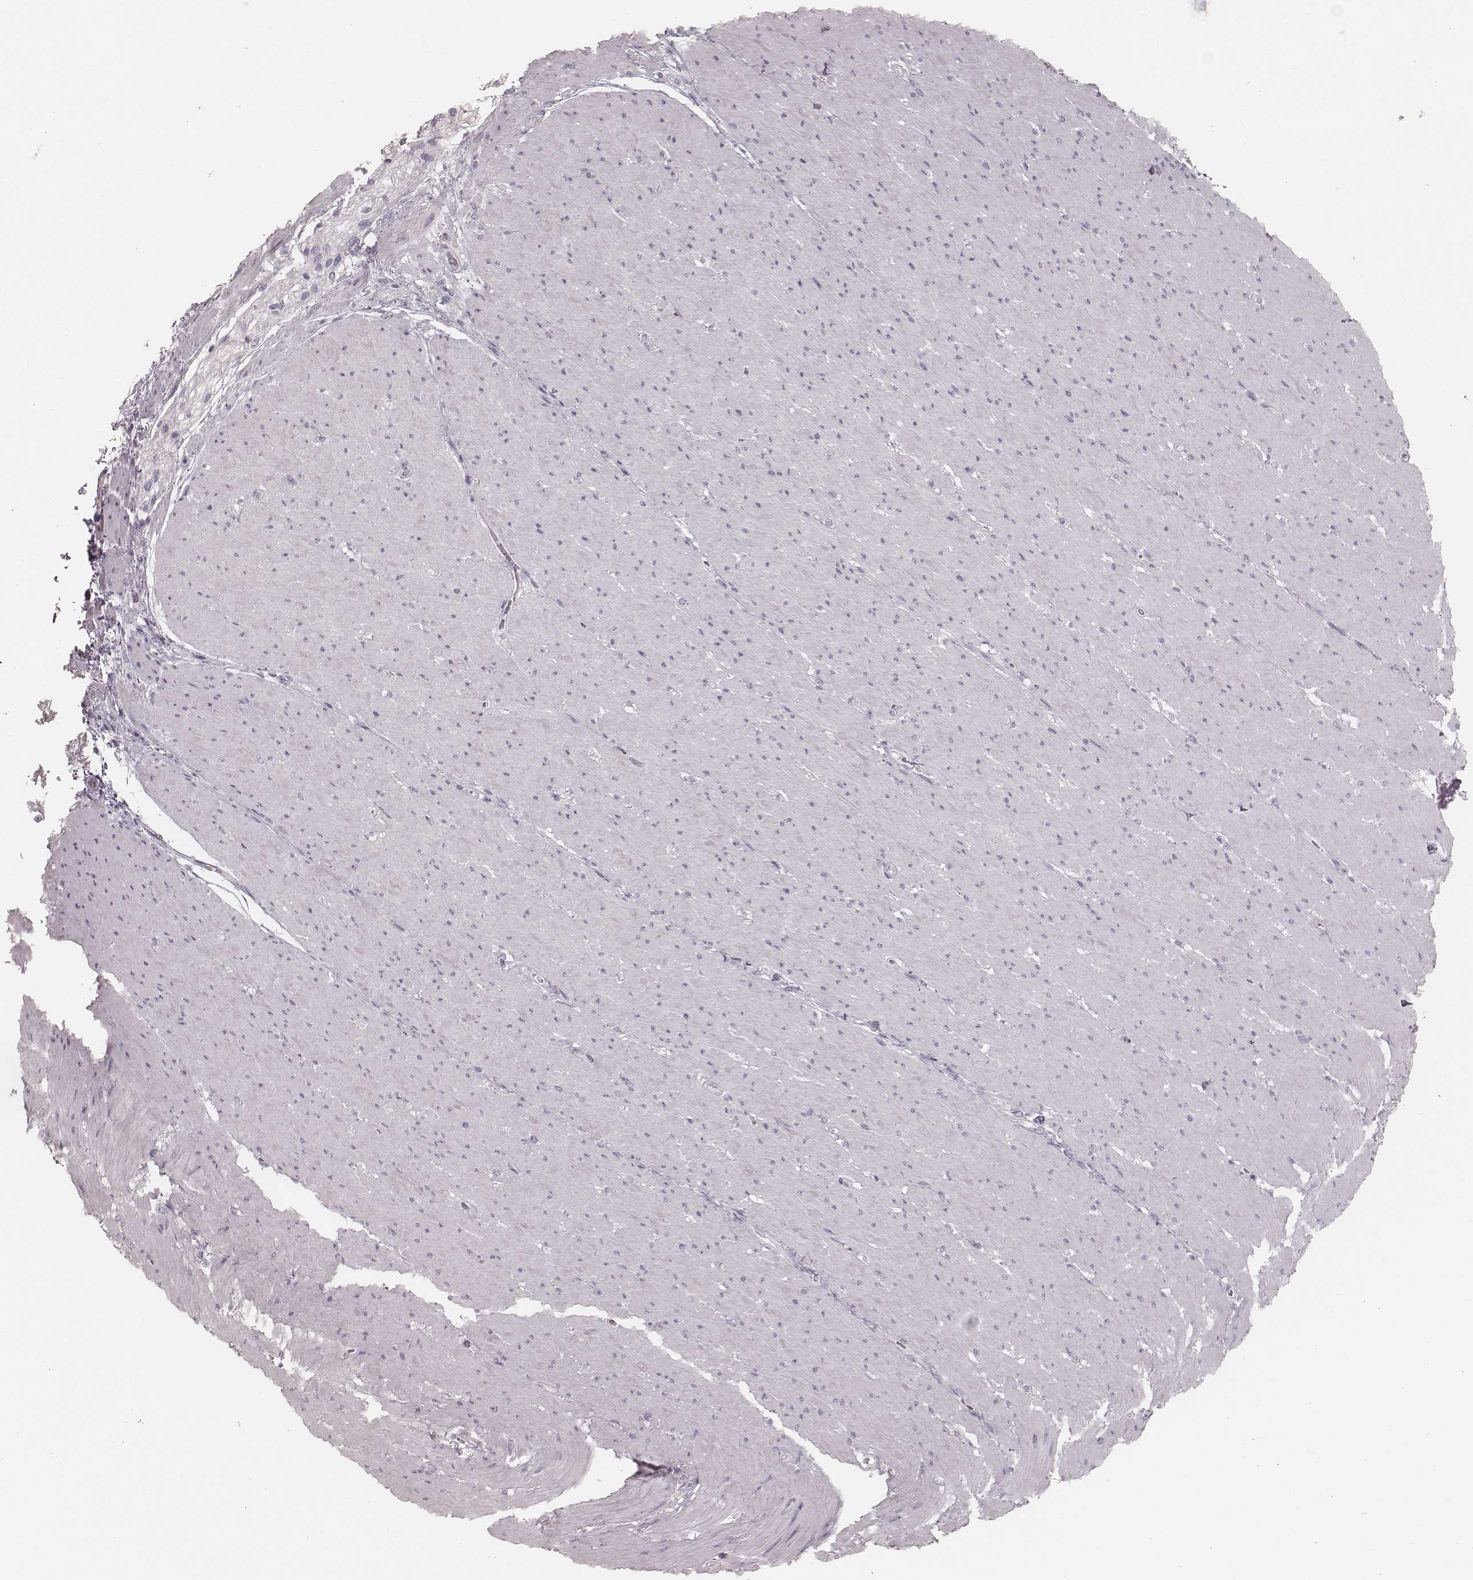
{"staining": {"intensity": "negative", "quantity": "none", "location": "none"}, "tissue": "smooth muscle", "cell_type": "Smooth muscle cells", "image_type": "normal", "snomed": [{"axis": "morphology", "description": "Normal tissue, NOS"}, {"axis": "topography", "description": "Smooth muscle"}, {"axis": "topography", "description": "Rectum"}], "caption": "This is a photomicrograph of immunohistochemistry staining of normal smooth muscle, which shows no expression in smooth muscle cells.", "gene": "ZP4", "patient": {"sex": "male", "age": 53}}